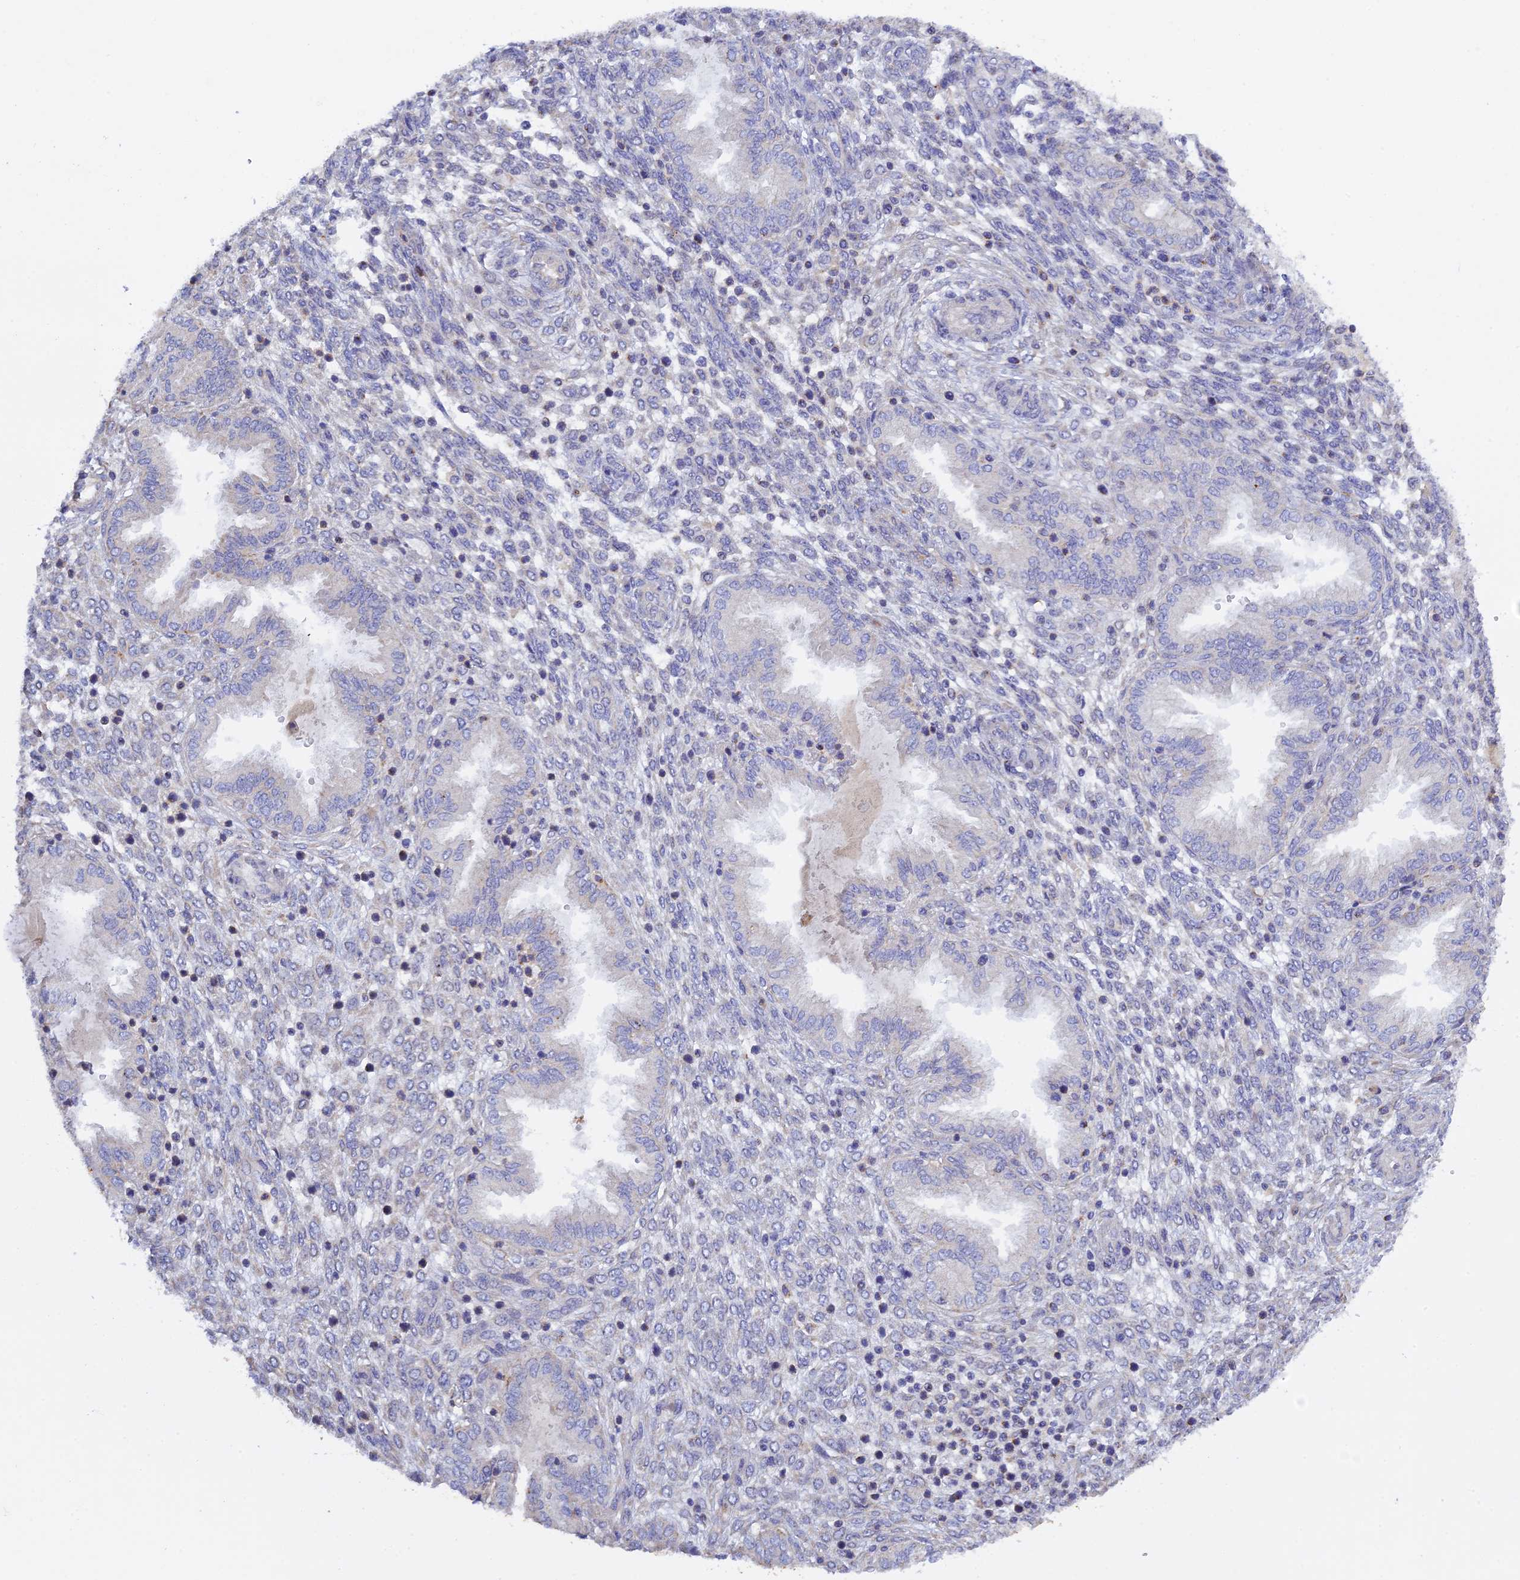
{"staining": {"intensity": "negative", "quantity": "none", "location": "none"}, "tissue": "endometrium", "cell_type": "Cells in endometrial stroma", "image_type": "normal", "snomed": [{"axis": "morphology", "description": "Normal tissue, NOS"}, {"axis": "topography", "description": "Endometrium"}], "caption": "Protein analysis of benign endometrium shows no significant positivity in cells in endometrial stroma. Brightfield microscopy of immunohistochemistry stained with DAB (brown) and hematoxylin (blue), captured at high magnification.", "gene": "RPGRIP1L", "patient": {"sex": "female", "age": 33}}